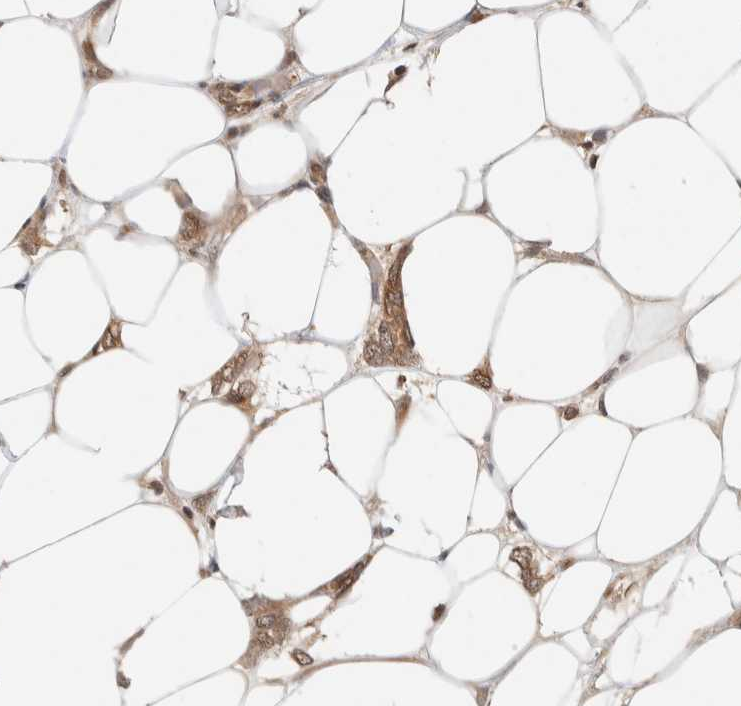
{"staining": {"intensity": "moderate", "quantity": ">75%", "location": "cytoplasmic/membranous,nuclear"}, "tissue": "breast cancer", "cell_type": "Tumor cells", "image_type": "cancer", "snomed": [{"axis": "morphology", "description": "Normal tissue, NOS"}, {"axis": "morphology", "description": "Lobular carcinoma"}, {"axis": "topography", "description": "Breast"}], "caption": "Immunohistochemical staining of human breast cancer exhibits medium levels of moderate cytoplasmic/membranous and nuclear protein expression in approximately >75% of tumor cells.", "gene": "C8orf76", "patient": {"sex": "female", "age": 47}}